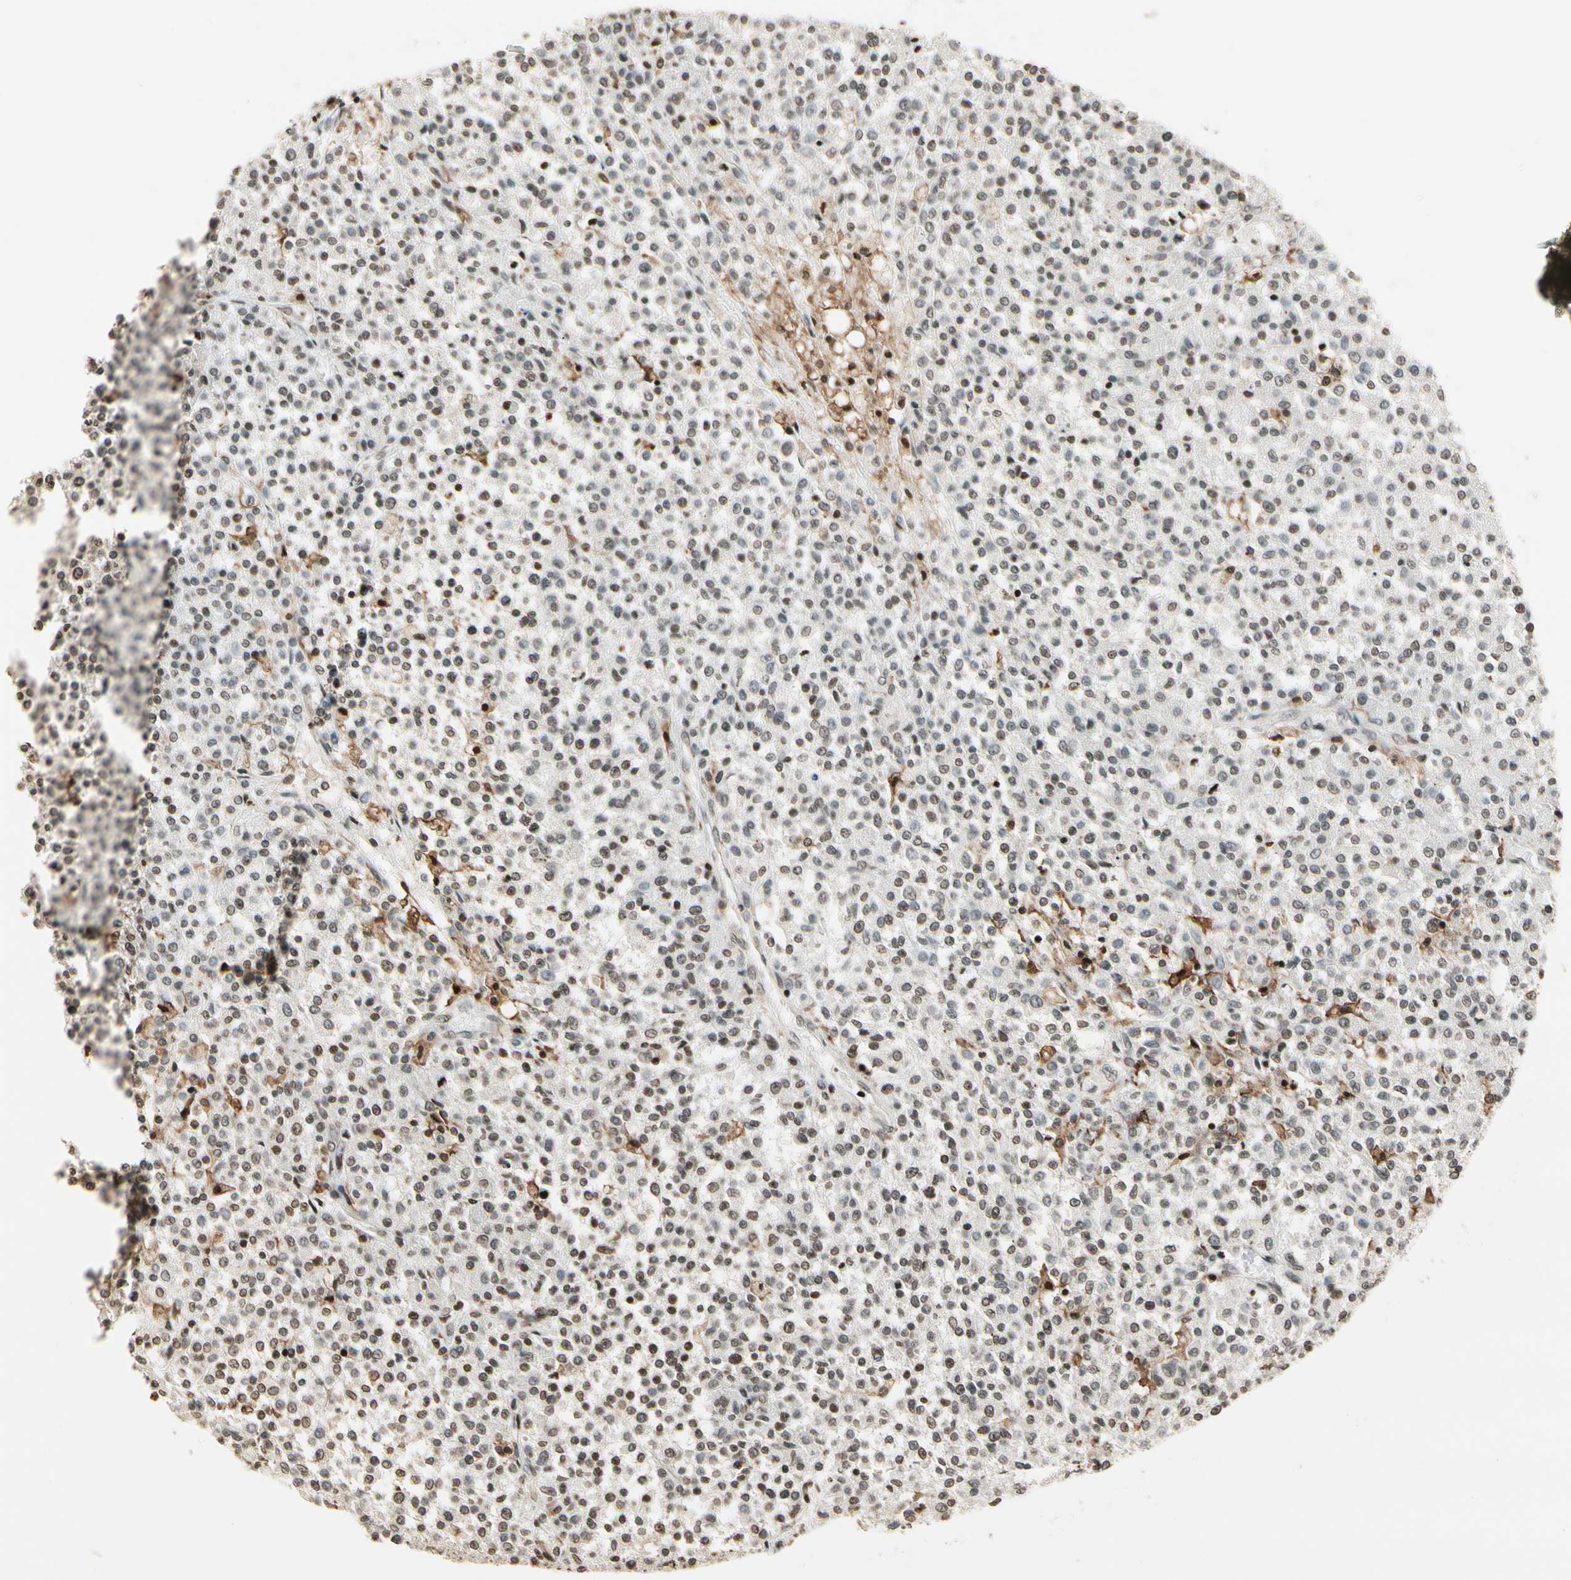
{"staining": {"intensity": "weak", "quantity": ">75%", "location": "nuclear"}, "tissue": "testis cancer", "cell_type": "Tumor cells", "image_type": "cancer", "snomed": [{"axis": "morphology", "description": "Seminoma, NOS"}, {"axis": "topography", "description": "Testis"}], "caption": "Weak nuclear staining is present in approximately >75% of tumor cells in testis cancer. (DAB (3,3'-diaminobenzidine) IHC with brightfield microscopy, high magnification).", "gene": "FER", "patient": {"sex": "male", "age": 59}}